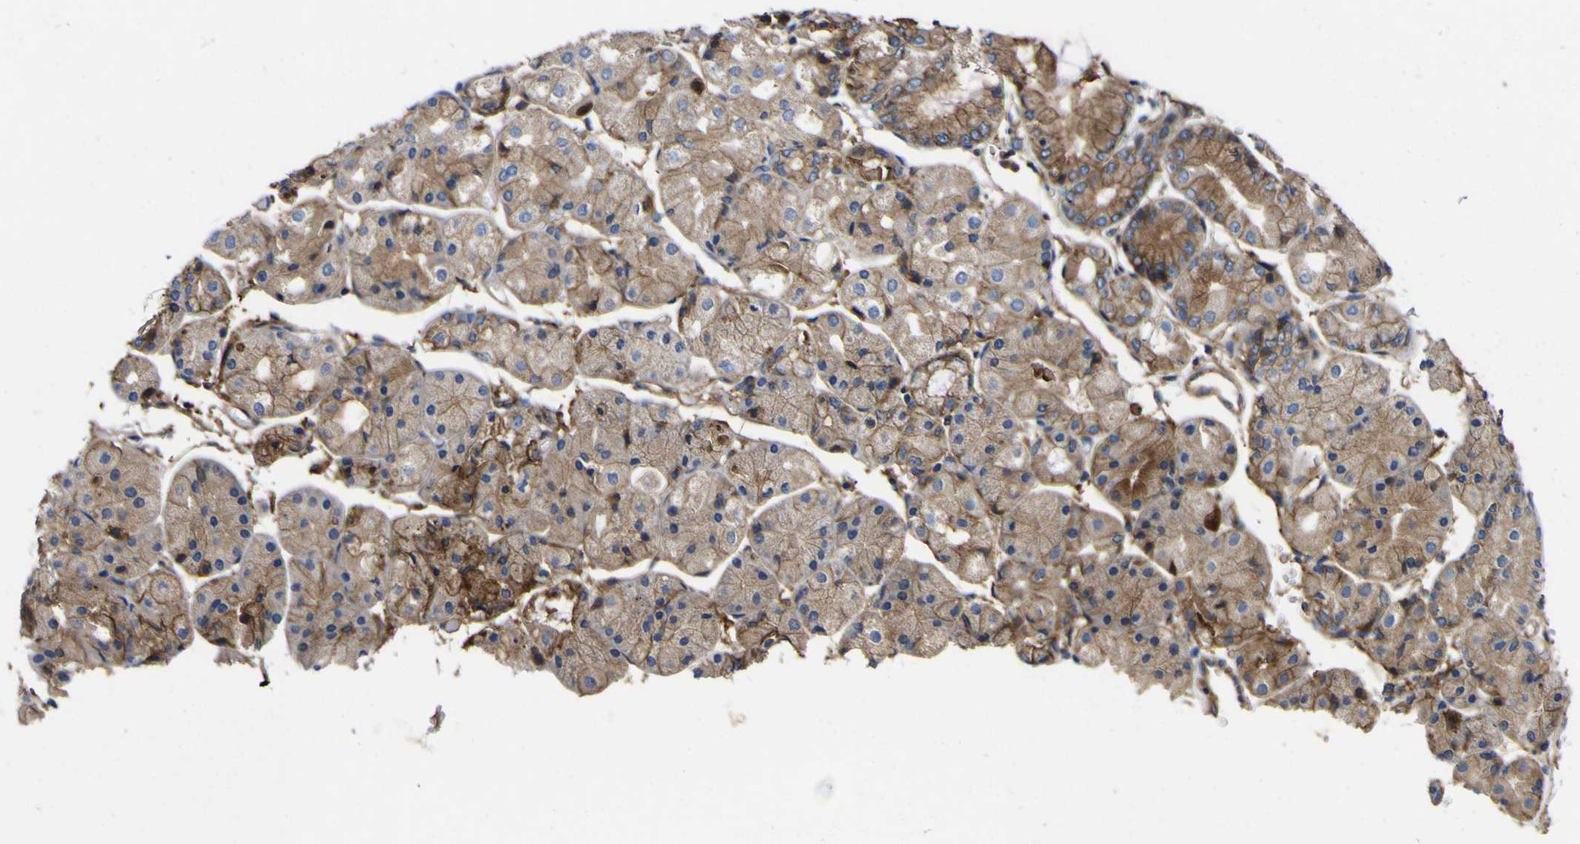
{"staining": {"intensity": "moderate", "quantity": ">75%", "location": "cytoplasmic/membranous"}, "tissue": "stomach", "cell_type": "Glandular cells", "image_type": "normal", "snomed": [{"axis": "morphology", "description": "Normal tissue, NOS"}, {"axis": "topography", "description": "Stomach, upper"}], "caption": "A brown stain highlights moderate cytoplasmic/membranous staining of a protein in glandular cells of benign stomach. (DAB (3,3'-diaminobenzidine) IHC, brown staining for protein, blue staining for nuclei).", "gene": "CD151", "patient": {"sex": "male", "age": 72}}